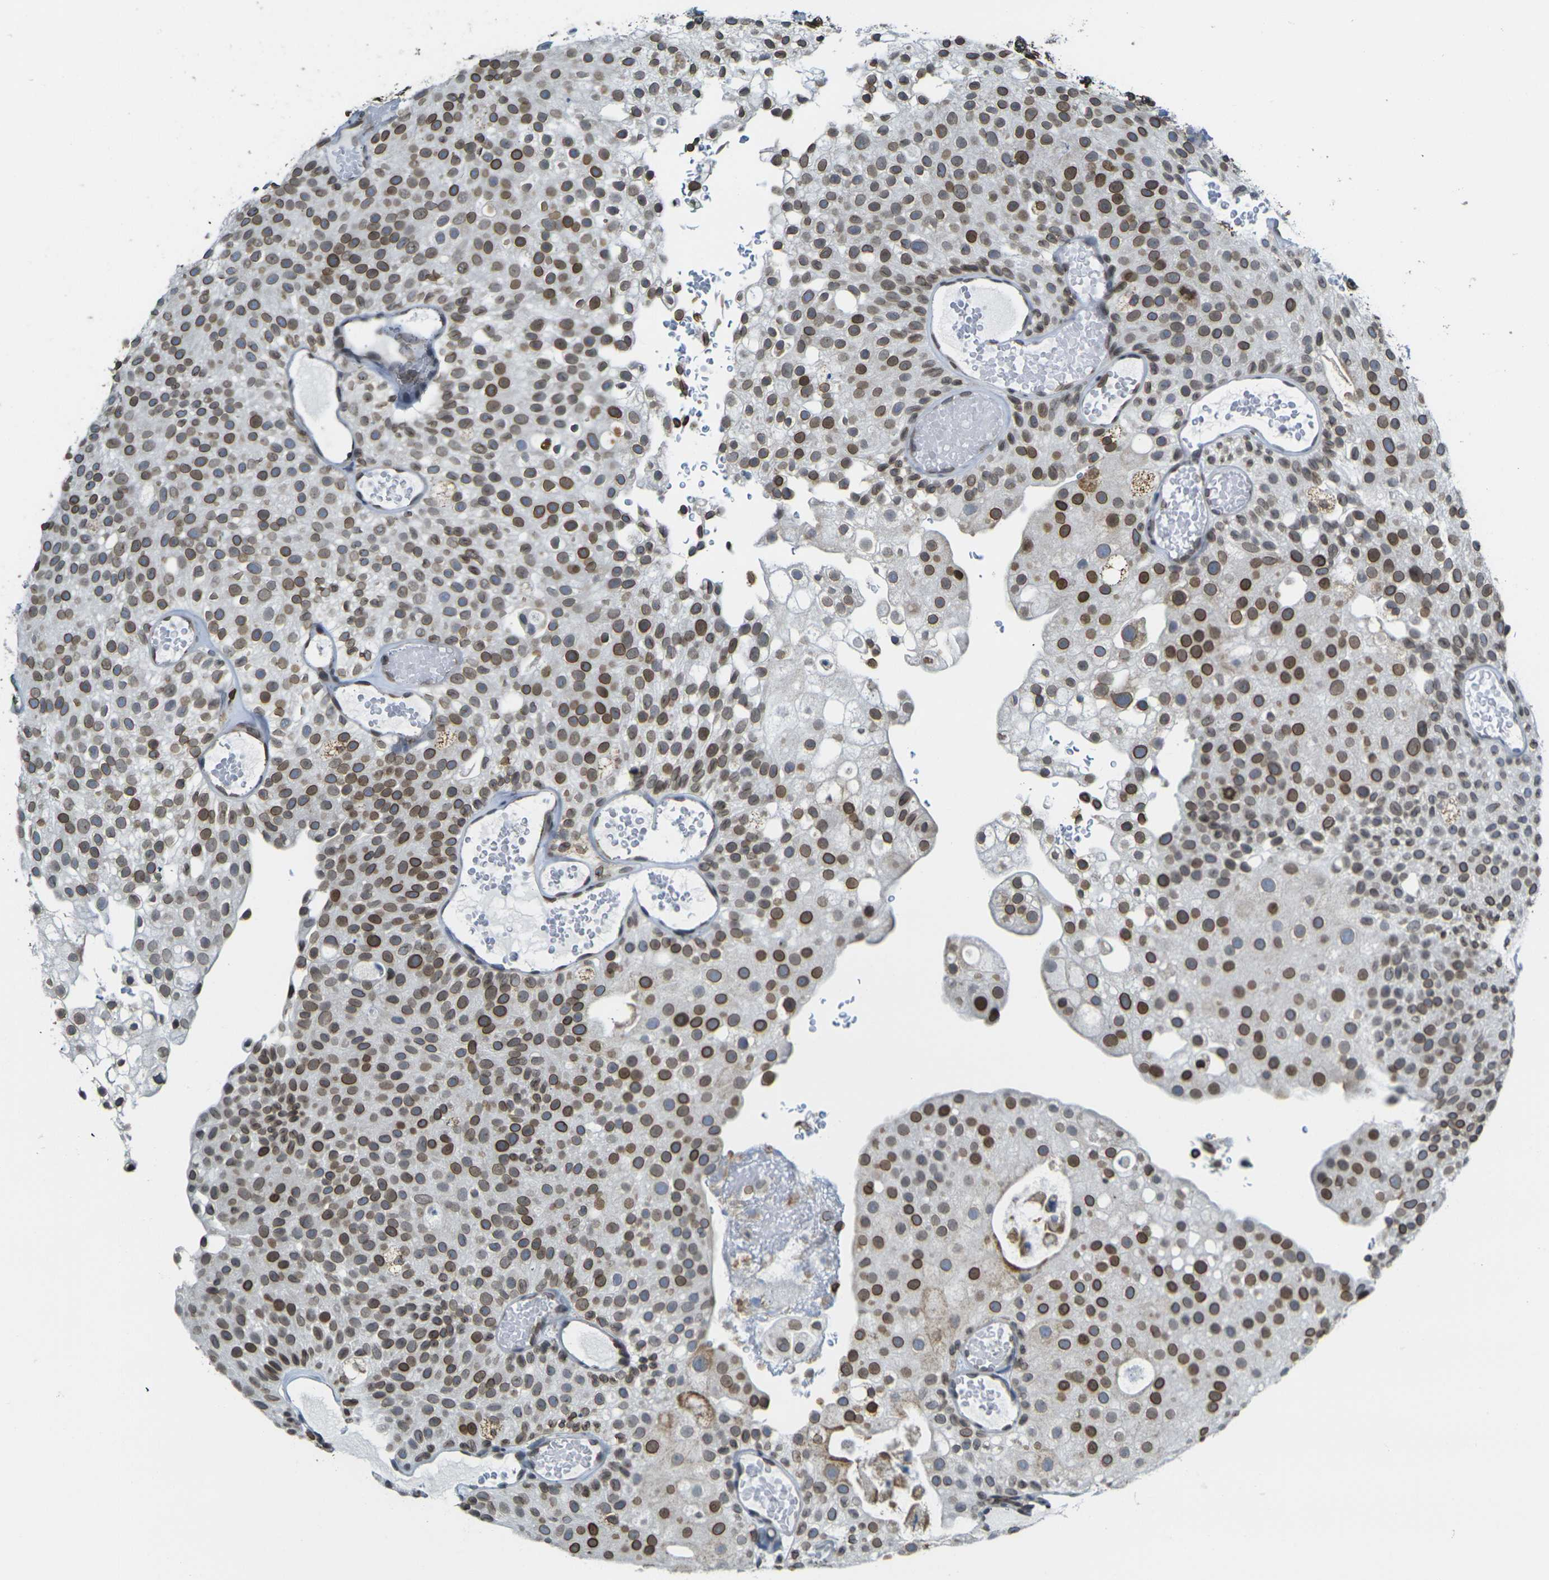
{"staining": {"intensity": "strong", "quantity": ">75%", "location": "cytoplasmic/membranous,nuclear"}, "tissue": "urothelial cancer", "cell_type": "Tumor cells", "image_type": "cancer", "snomed": [{"axis": "morphology", "description": "Urothelial carcinoma, Low grade"}, {"axis": "topography", "description": "Urinary bladder"}], "caption": "Urothelial cancer stained with a protein marker displays strong staining in tumor cells.", "gene": "BRDT", "patient": {"sex": "male", "age": 78}}